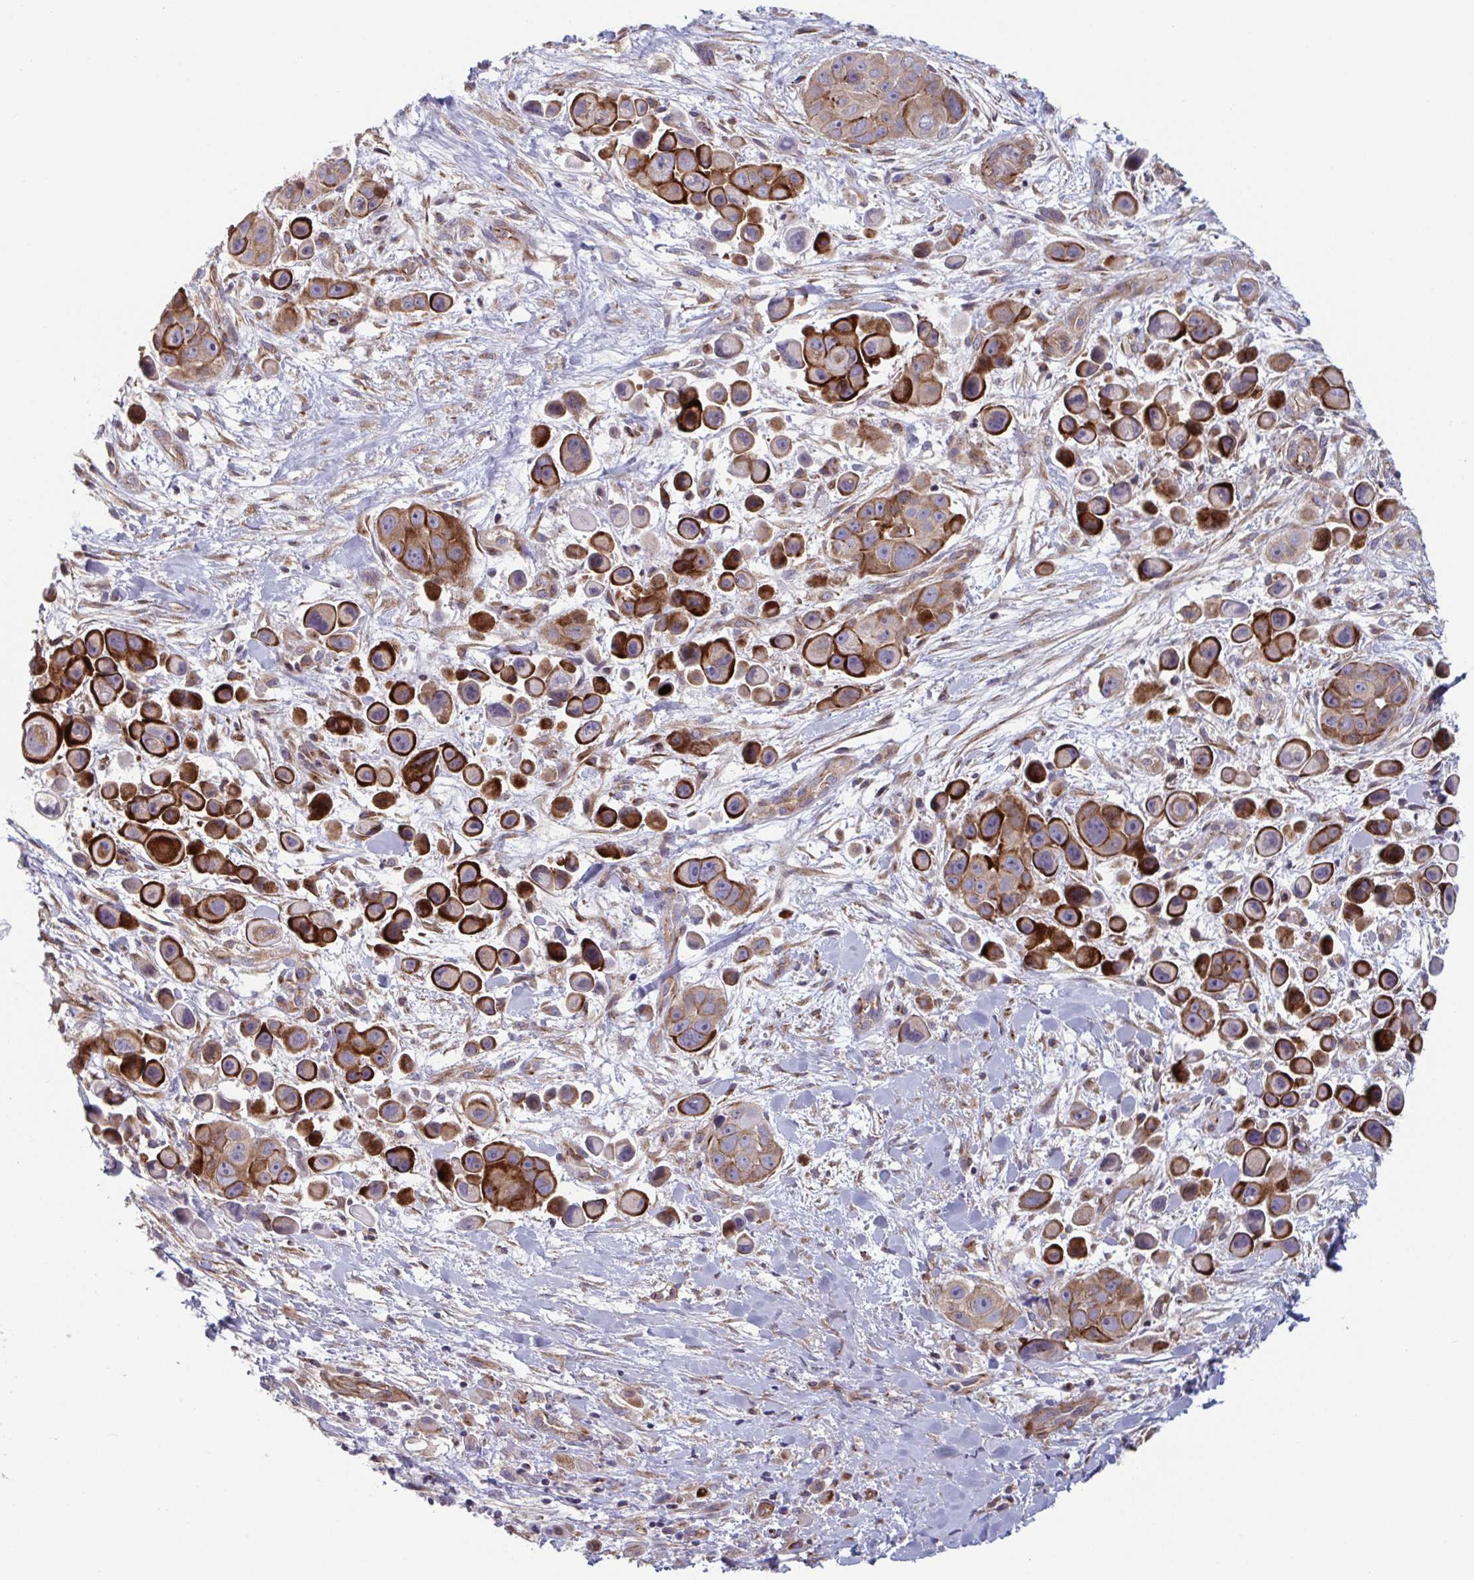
{"staining": {"intensity": "strong", "quantity": ">75%", "location": "cytoplasmic/membranous"}, "tissue": "skin cancer", "cell_type": "Tumor cells", "image_type": "cancer", "snomed": [{"axis": "morphology", "description": "Squamous cell carcinoma, NOS"}, {"axis": "topography", "description": "Skin"}], "caption": "Protein analysis of skin cancer (squamous cell carcinoma) tissue demonstrates strong cytoplasmic/membranous positivity in approximately >75% of tumor cells. The staining was performed using DAB (3,3'-diaminobenzidine), with brown indicating positive protein expression. Nuclei are stained blue with hematoxylin.", "gene": "TNFSF10", "patient": {"sex": "male", "age": 67}}